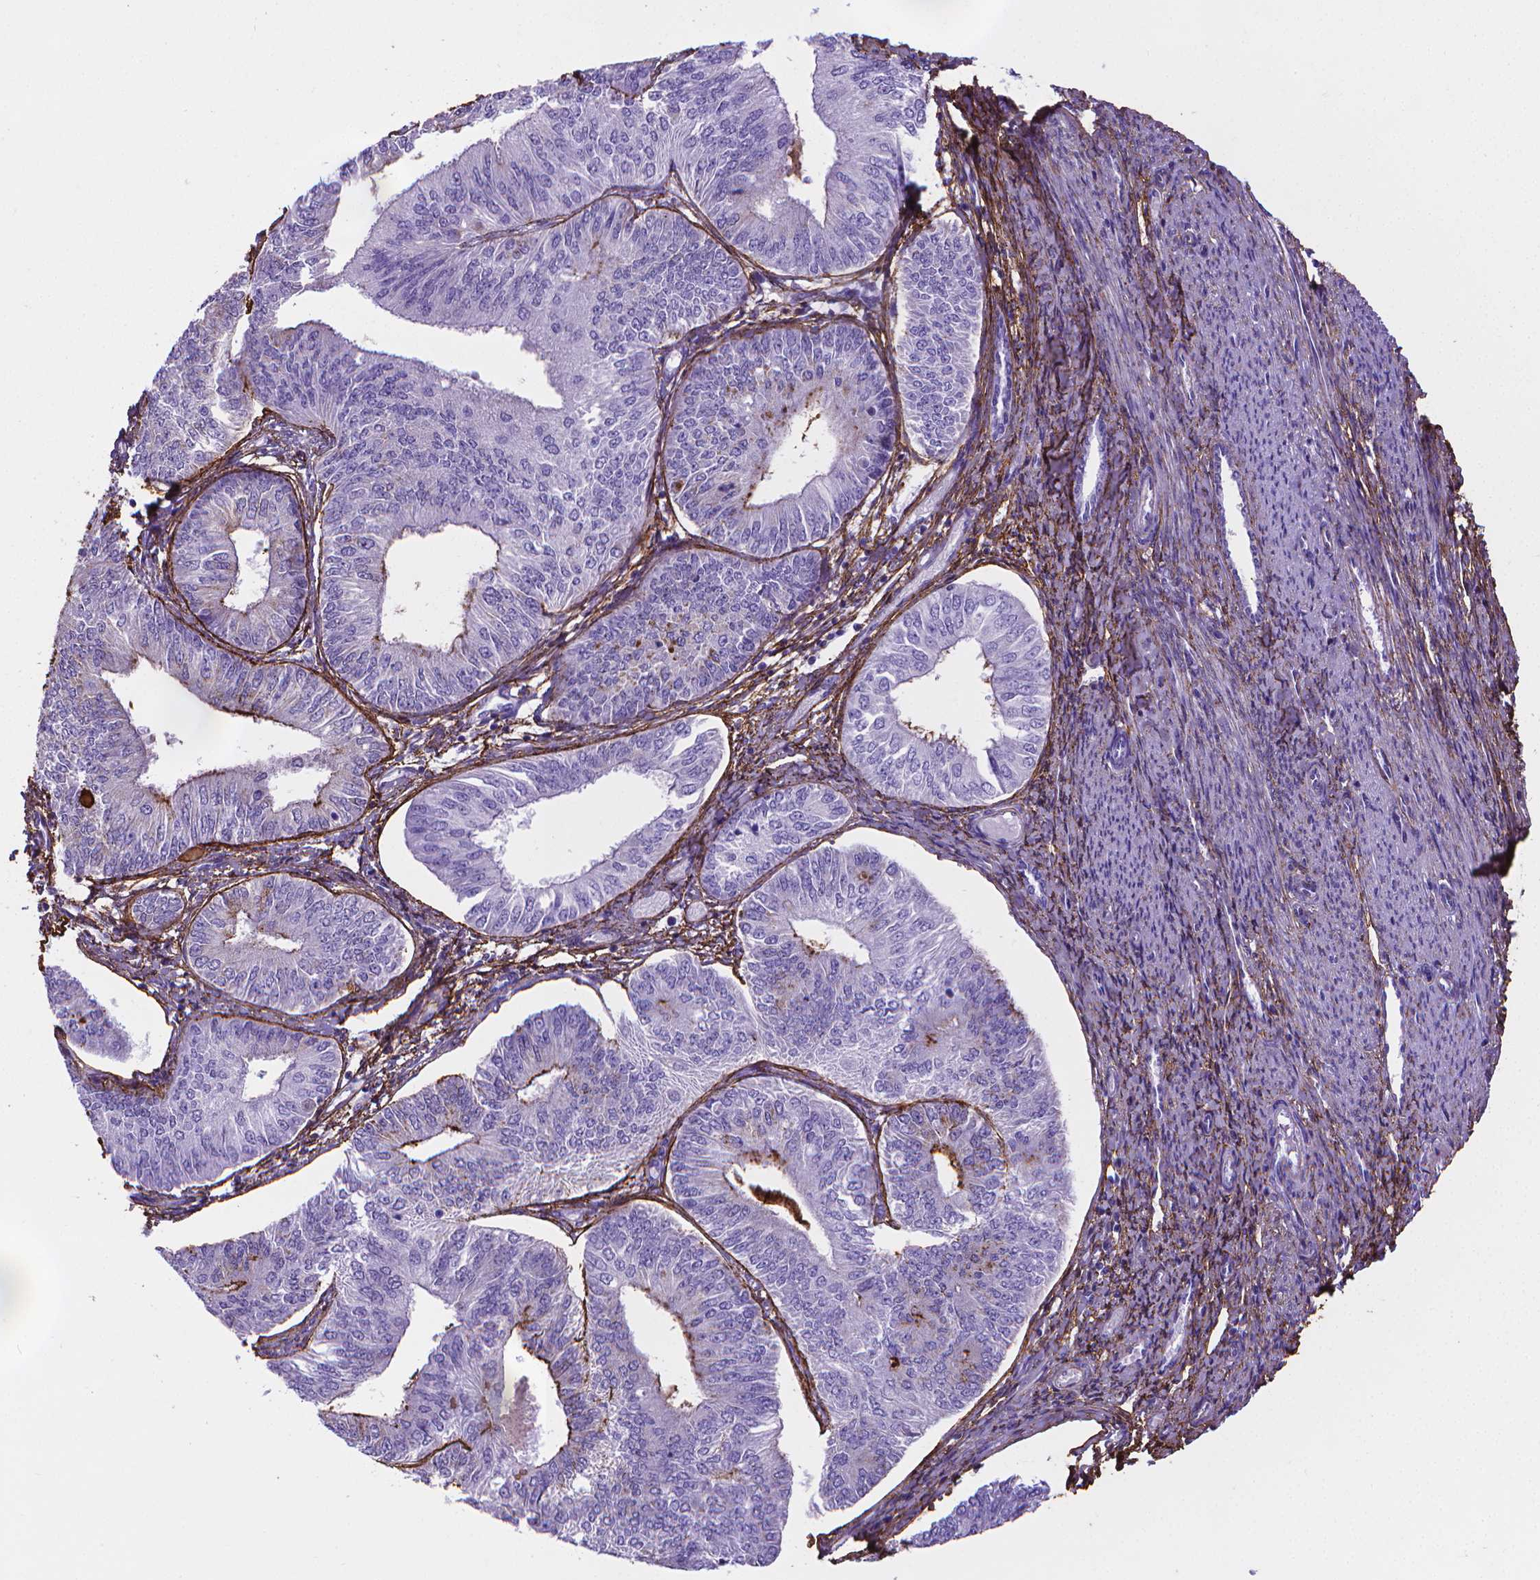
{"staining": {"intensity": "negative", "quantity": "none", "location": "none"}, "tissue": "endometrial cancer", "cell_type": "Tumor cells", "image_type": "cancer", "snomed": [{"axis": "morphology", "description": "Adenocarcinoma, NOS"}, {"axis": "topography", "description": "Endometrium"}], "caption": "Photomicrograph shows no protein expression in tumor cells of adenocarcinoma (endometrial) tissue.", "gene": "MFAP2", "patient": {"sex": "female", "age": 58}}